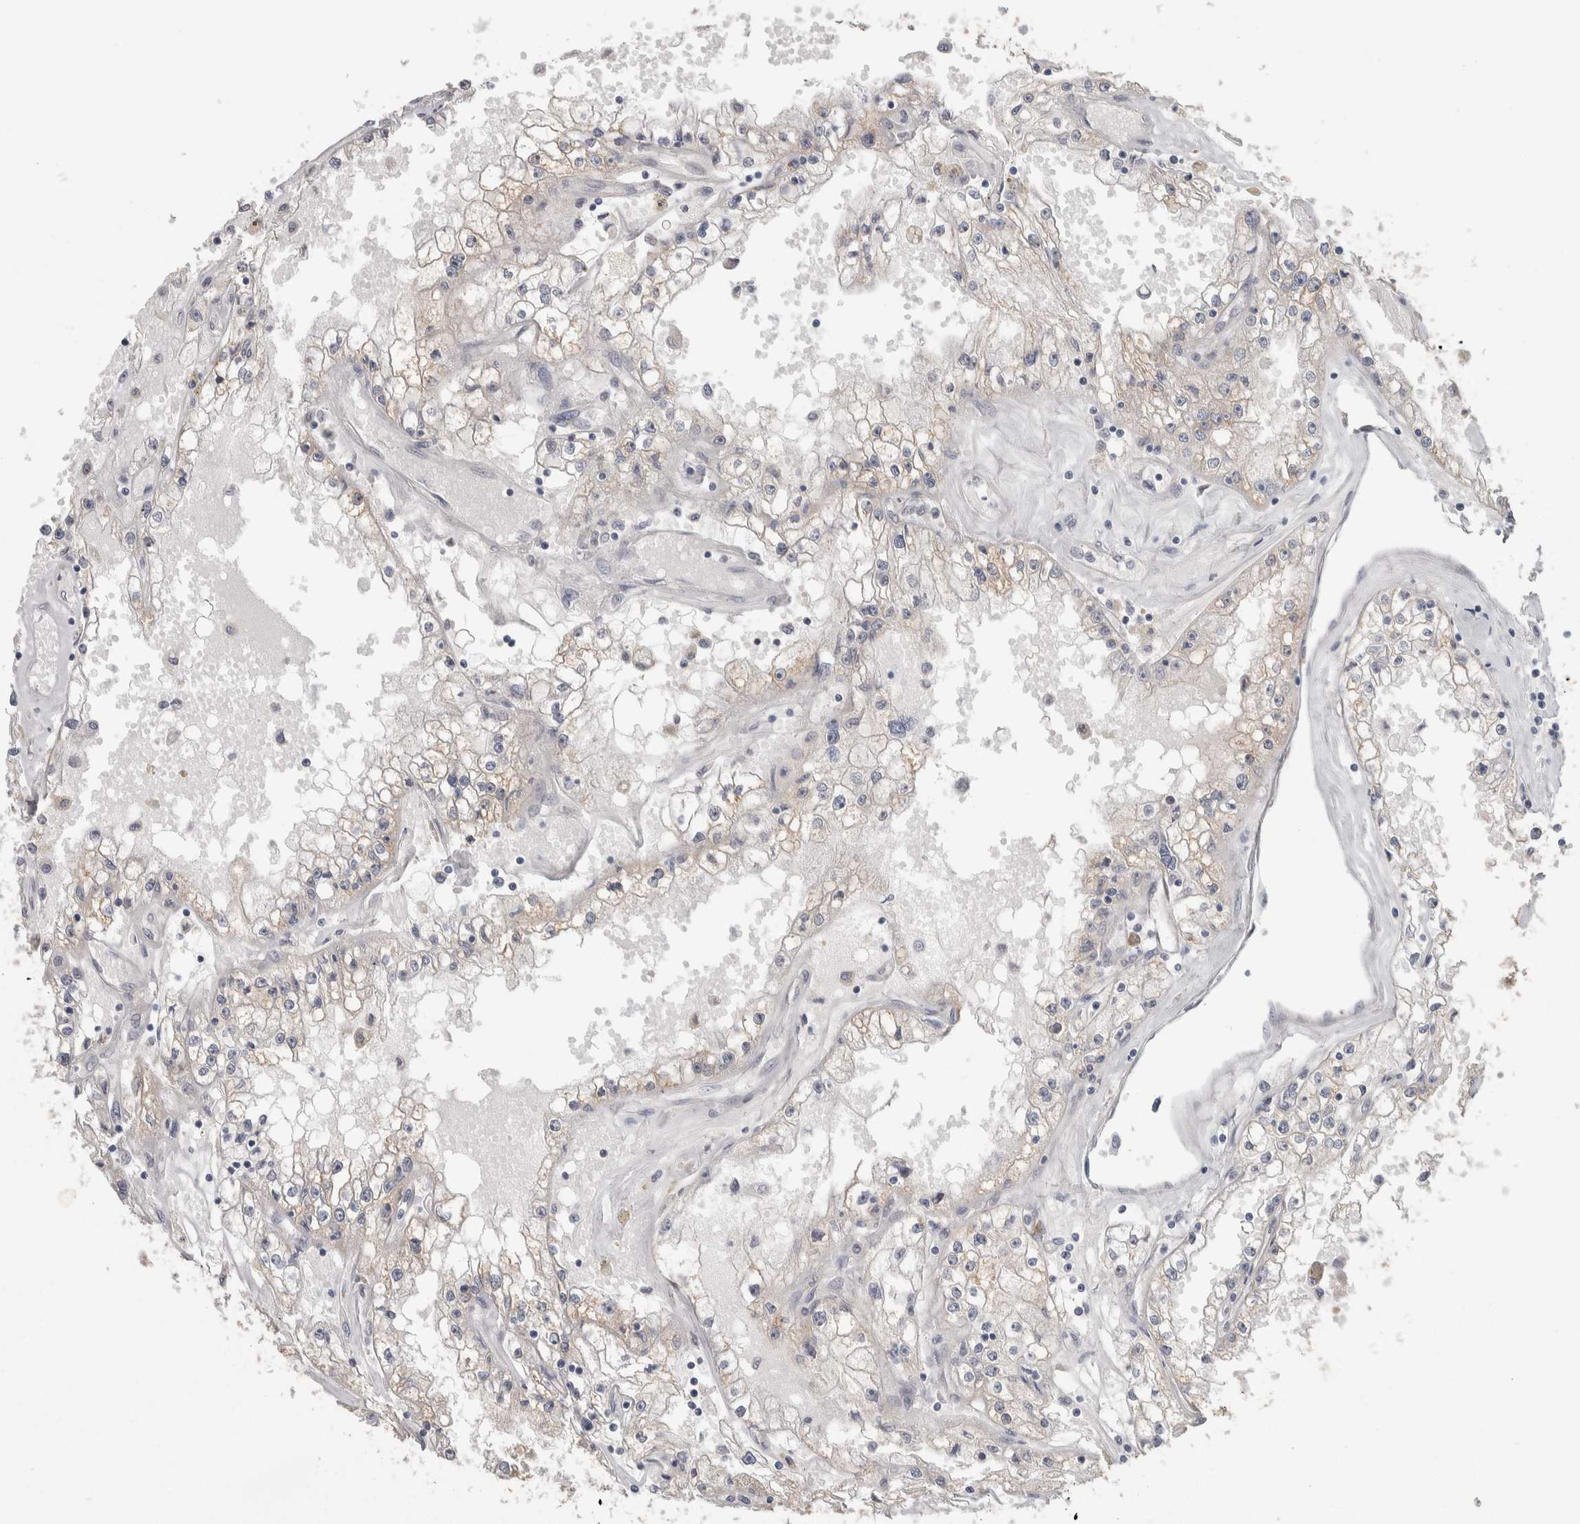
{"staining": {"intensity": "negative", "quantity": "none", "location": "none"}, "tissue": "renal cancer", "cell_type": "Tumor cells", "image_type": "cancer", "snomed": [{"axis": "morphology", "description": "Adenocarcinoma, NOS"}, {"axis": "topography", "description": "Kidney"}], "caption": "Immunohistochemical staining of renal adenocarcinoma exhibits no significant positivity in tumor cells.", "gene": "CUL2", "patient": {"sex": "male", "age": 56}}